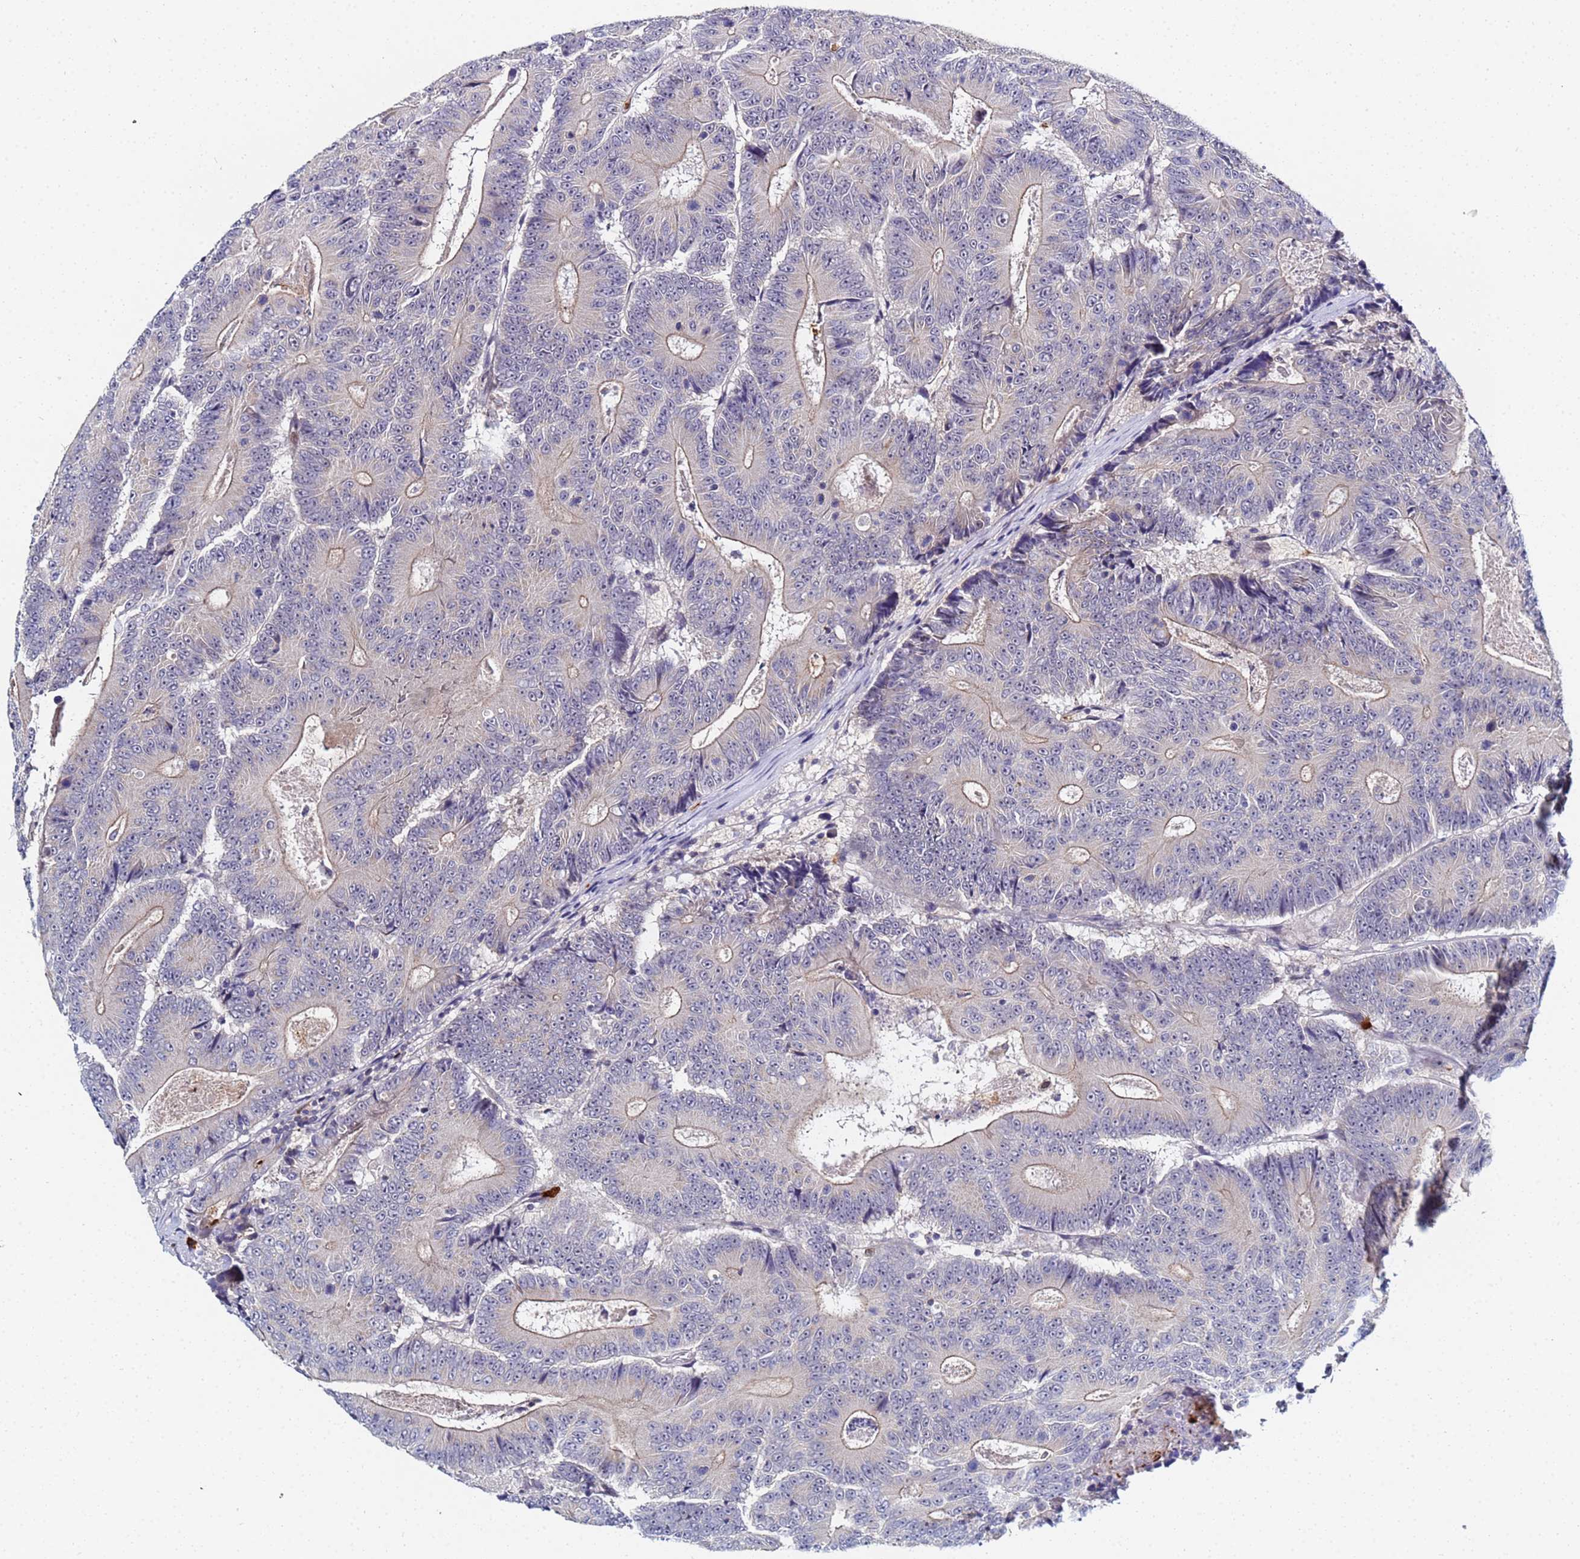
{"staining": {"intensity": "weak", "quantity": "<25%", "location": "cytoplasmic/membranous"}, "tissue": "colorectal cancer", "cell_type": "Tumor cells", "image_type": "cancer", "snomed": [{"axis": "morphology", "description": "Adenocarcinoma, NOS"}, {"axis": "topography", "description": "Colon"}], "caption": "Immunohistochemistry (IHC) photomicrograph of neoplastic tissue: human colorectal adenocarcinoma stained with DAB (3,3'-diaminobenzidine) exhibits no significant protein positivity in tumor cells.", "gene": "MTCL1", "patient": {"sex": "male", "age": 83}}